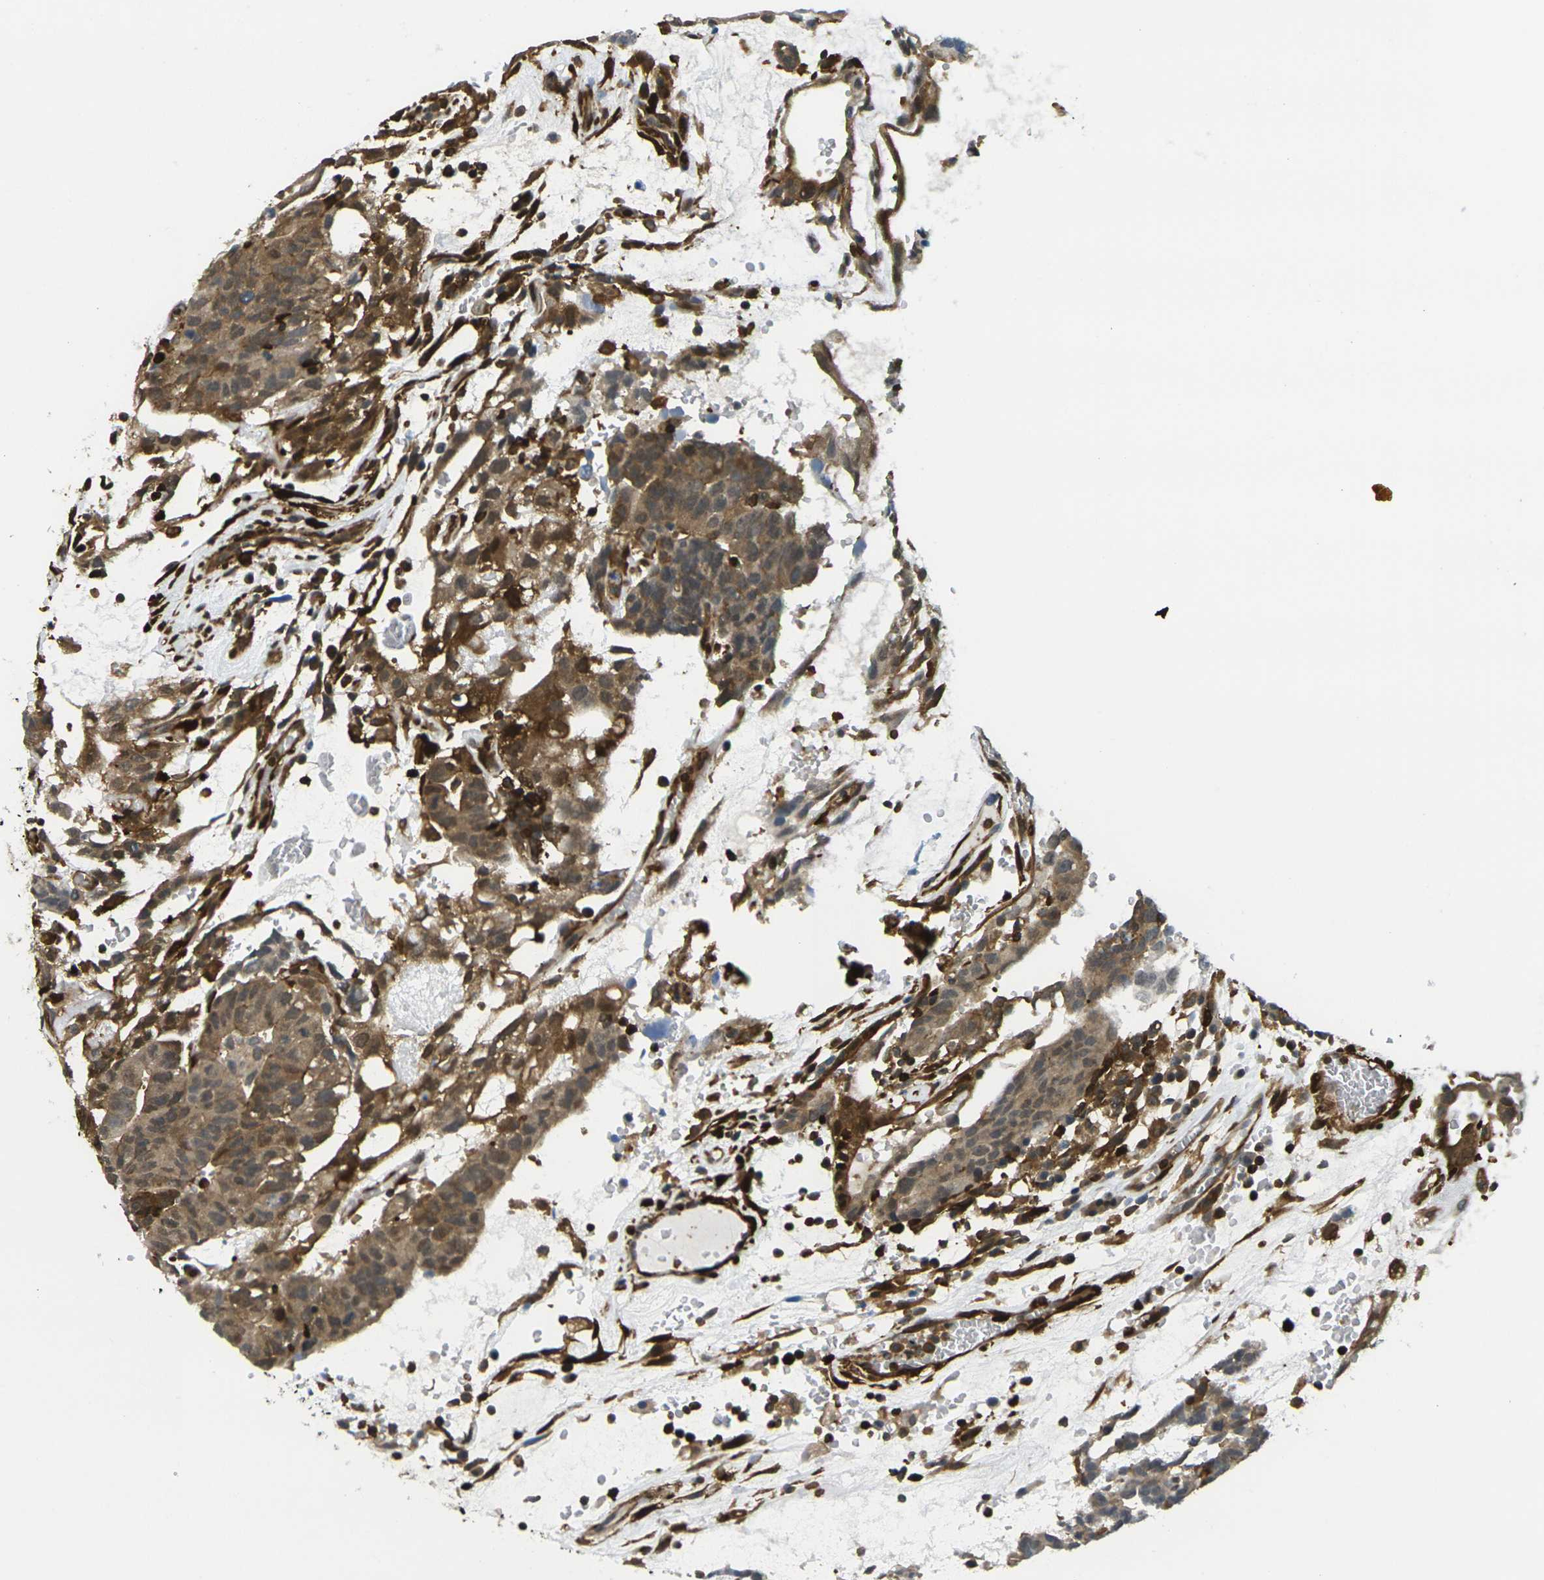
{"staining": {"intensity": "moderate", "quantity": ">75%", "location": "cytoplasmic/membranous"}, "tissue": "testis cancer", "cell_type": "Tumor cells", "image_type": "cancer", "snomed": [{"axis": "morphology", "description": "Seminoma, NOS"}, {"axis": "morphology", "description": "Carcinoma, Embryonal, NOS"}, {"axis": "topography", "description": "Testis"}], "caption": "Brown immunohistochemical staining in human seminoma (testis) reveals moderate cytoplasmic/membranous staining in approximately >75% of tumor cells.", "gene": "LASP1", "patient": {"sex": "male", "age": 52}}